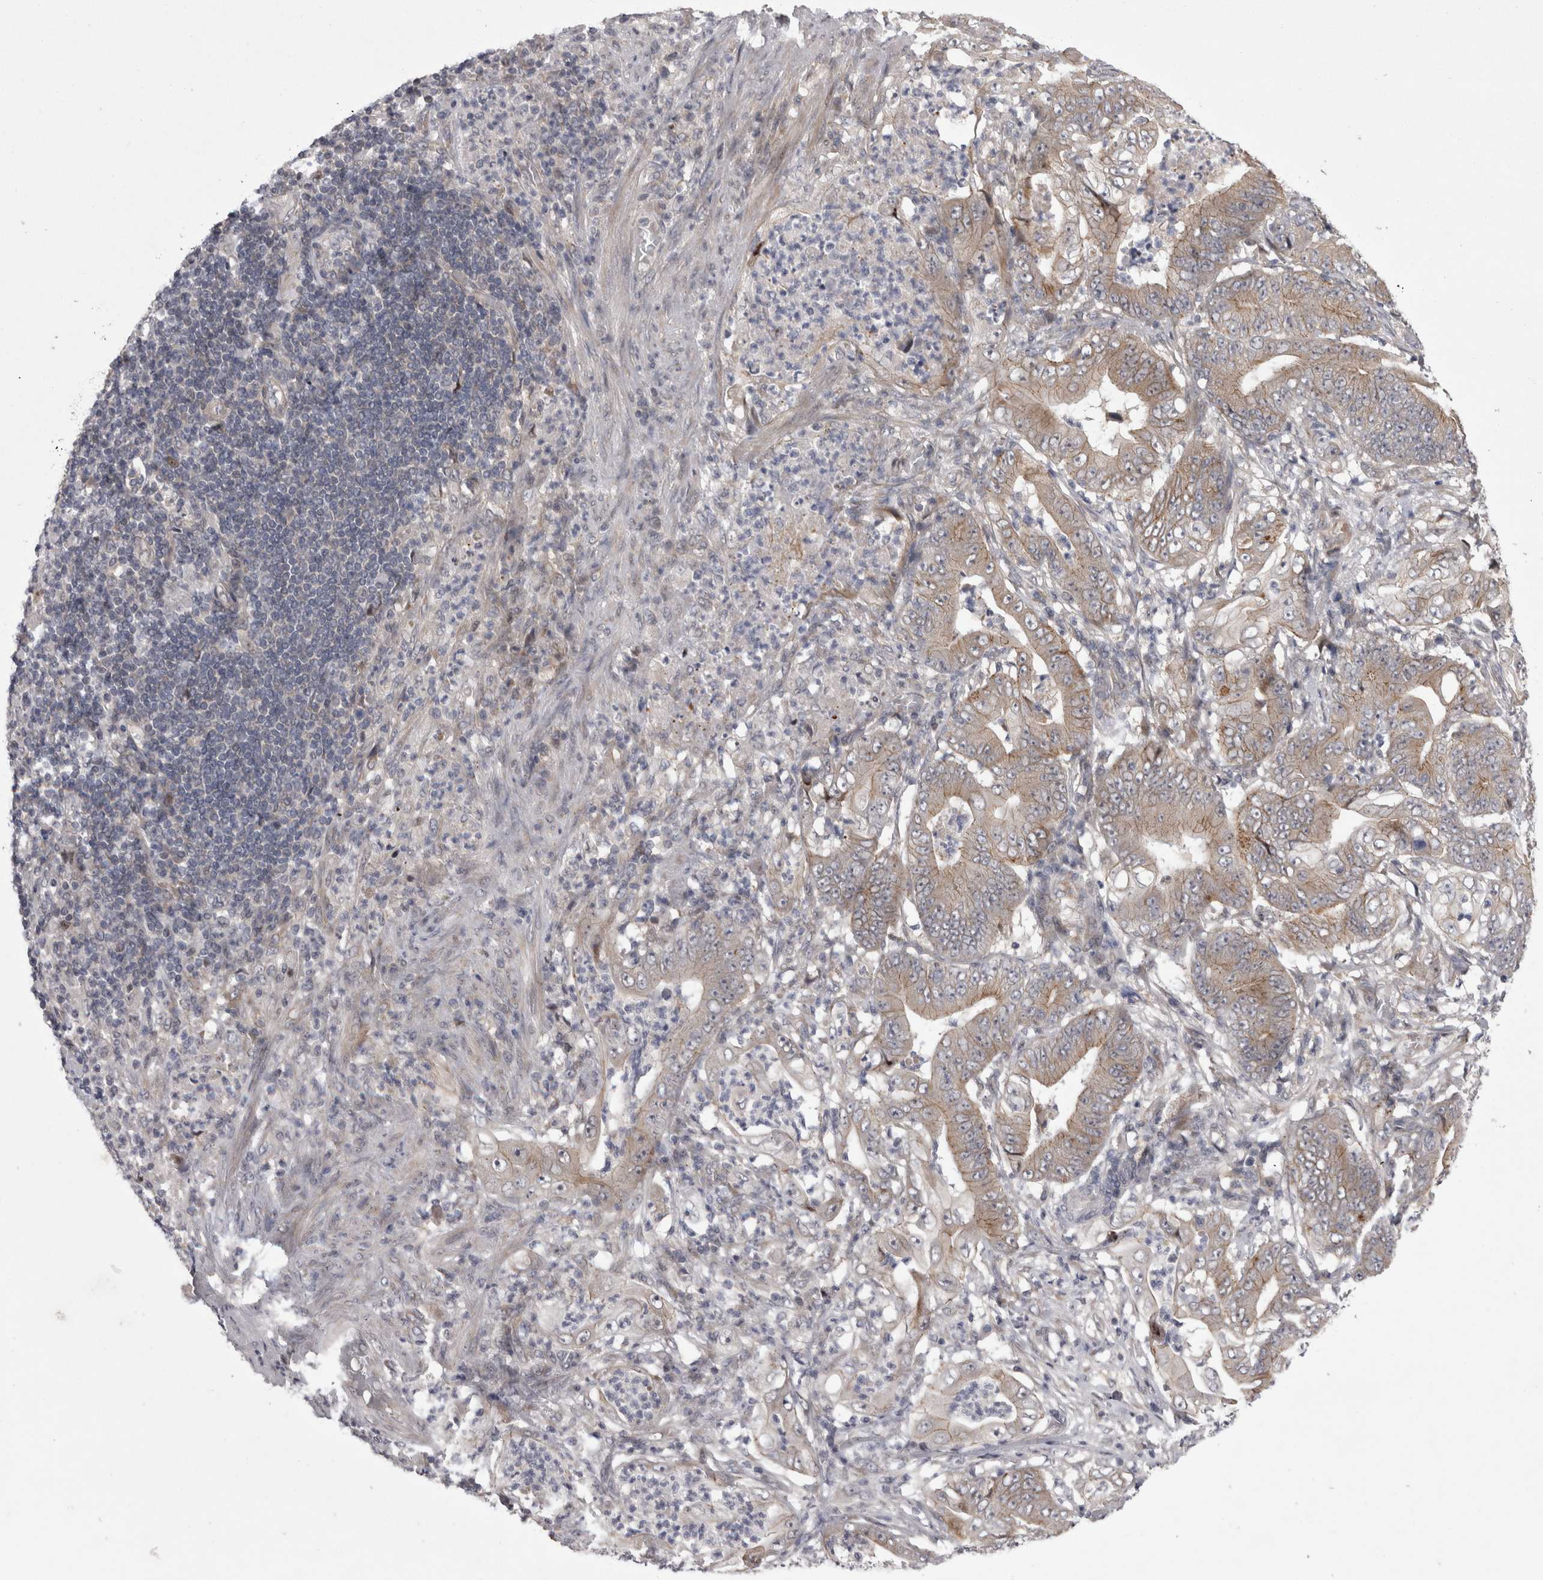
{"staining": {"intensity": "weak", "quantity": ">75%", "location": "cytoplasmic/membranous"}, "tissue": "stomach cancer", "cell_type": "Tumor cells", "image_type": "cancer", "snomed": [{"axis": "morphology", "description": "Adenocarcinoma, NOS"}, {"axis": "topography", "description": "Stomach"}], "caption": "Approximately >75% of tumor cells in stomach cancer reveal weak cytoplasmic/membranous protein staining as visualized by brown immunohistochemical staining.", "gene": "NENF", "patient": {"sex": "female", "age": 73}}